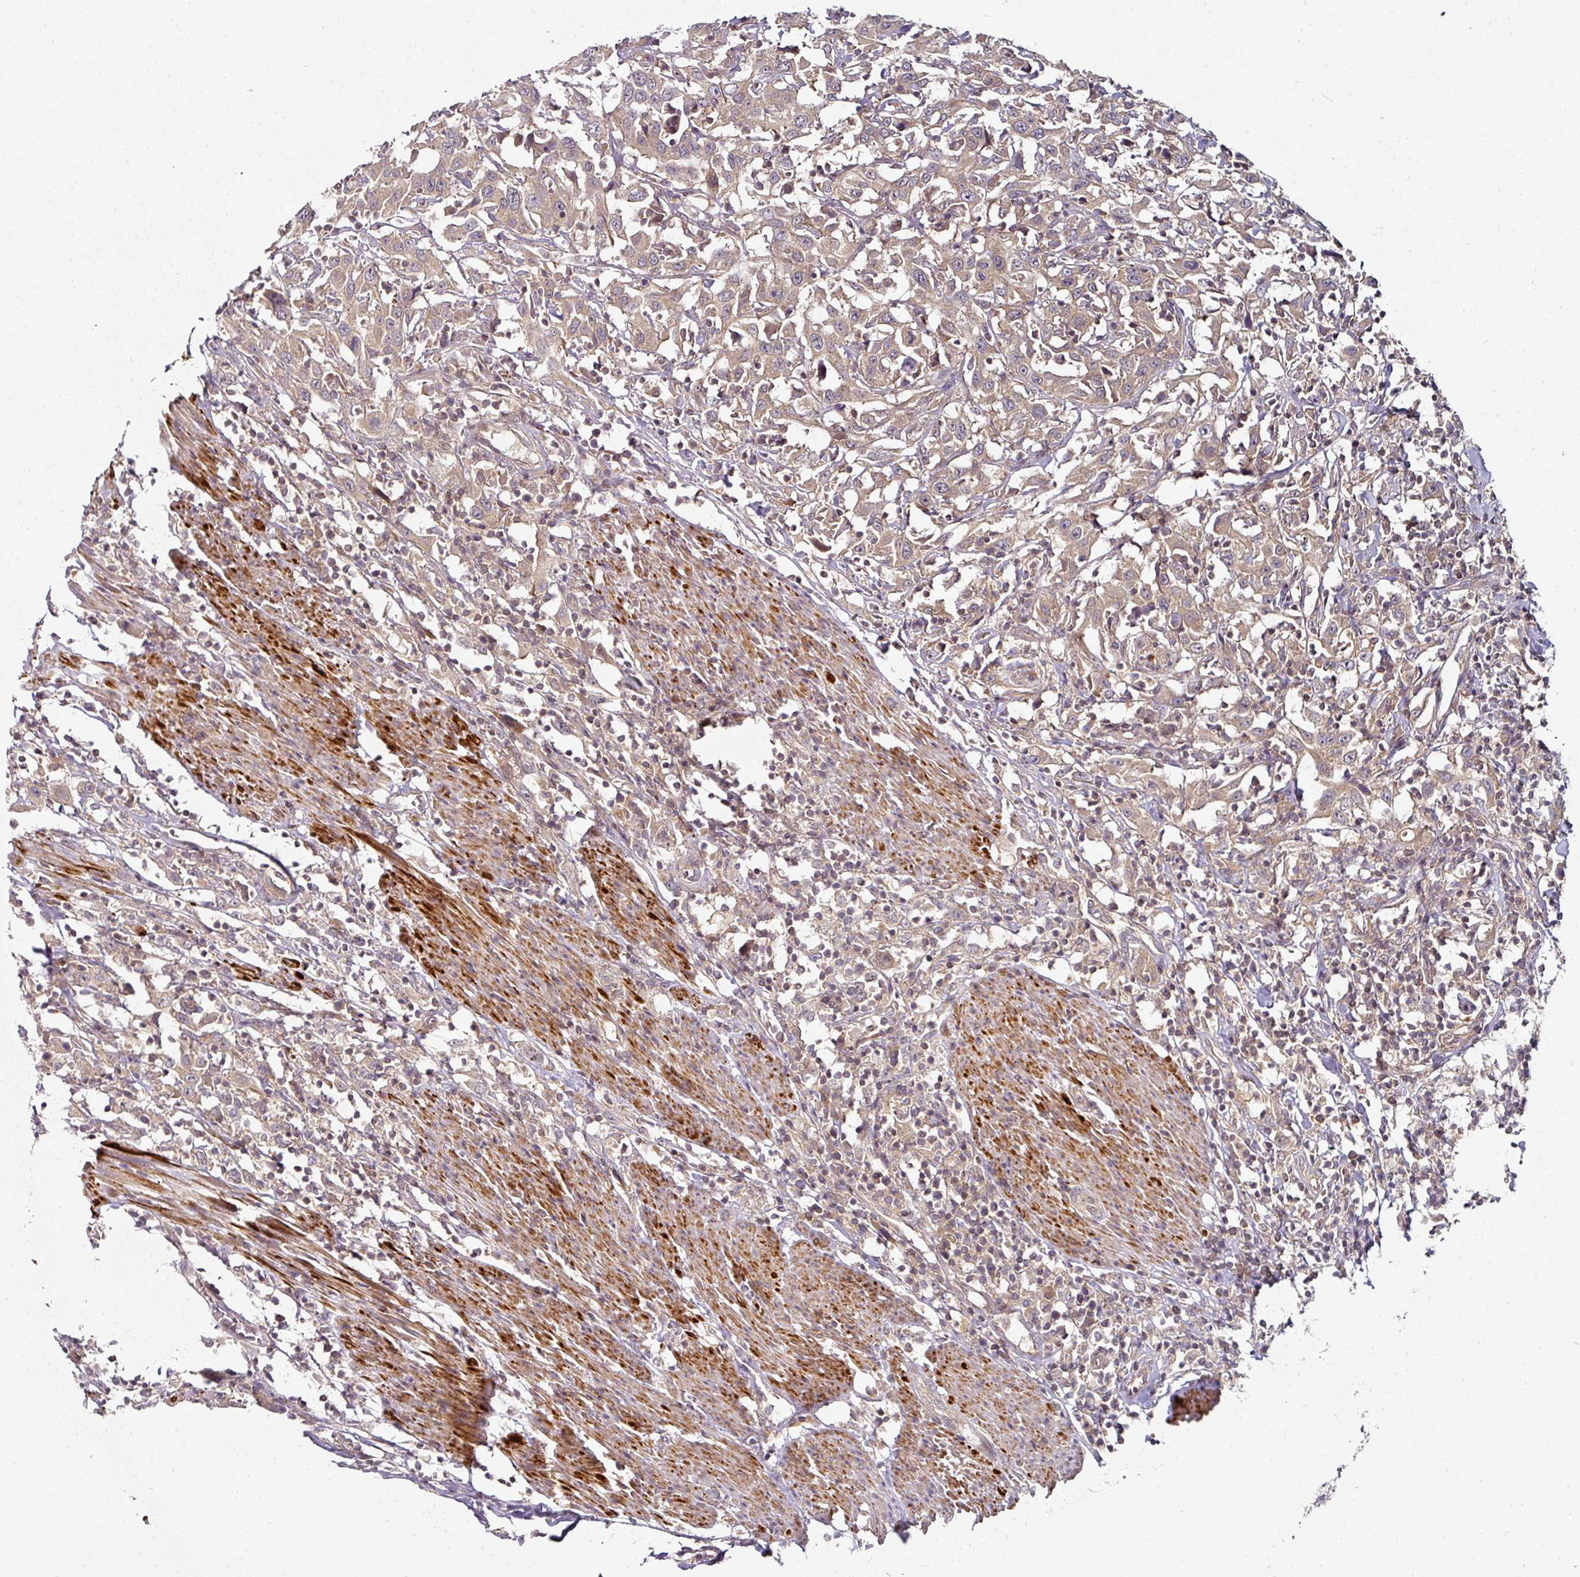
{"staining": {"intensity": "weak", "quantity": ">75%", "location": "cytoplasmic/membranous"}, "tissue": "urothelial cancer", "cell_type": "Tumor cells", "image_type": "cancer", "snomed": [{"axis": "morphology", "description": "Urothelial carcinoma, High grade"}, {"axis": "topography", "description": "Urinary bladder"}], "caption": "High-power microscopy captured an immunohistochemistry (IHC) image of urothelial carcinoma (high-grade), revealing weak cytoplasmic/membranous staining in approximately >75% of tumor cells. (brown staining indicates protein expression, while blue staining denotes nuclei).", "gene": "MAP2K2", "patient": {"sex": "male", "age": 61}}